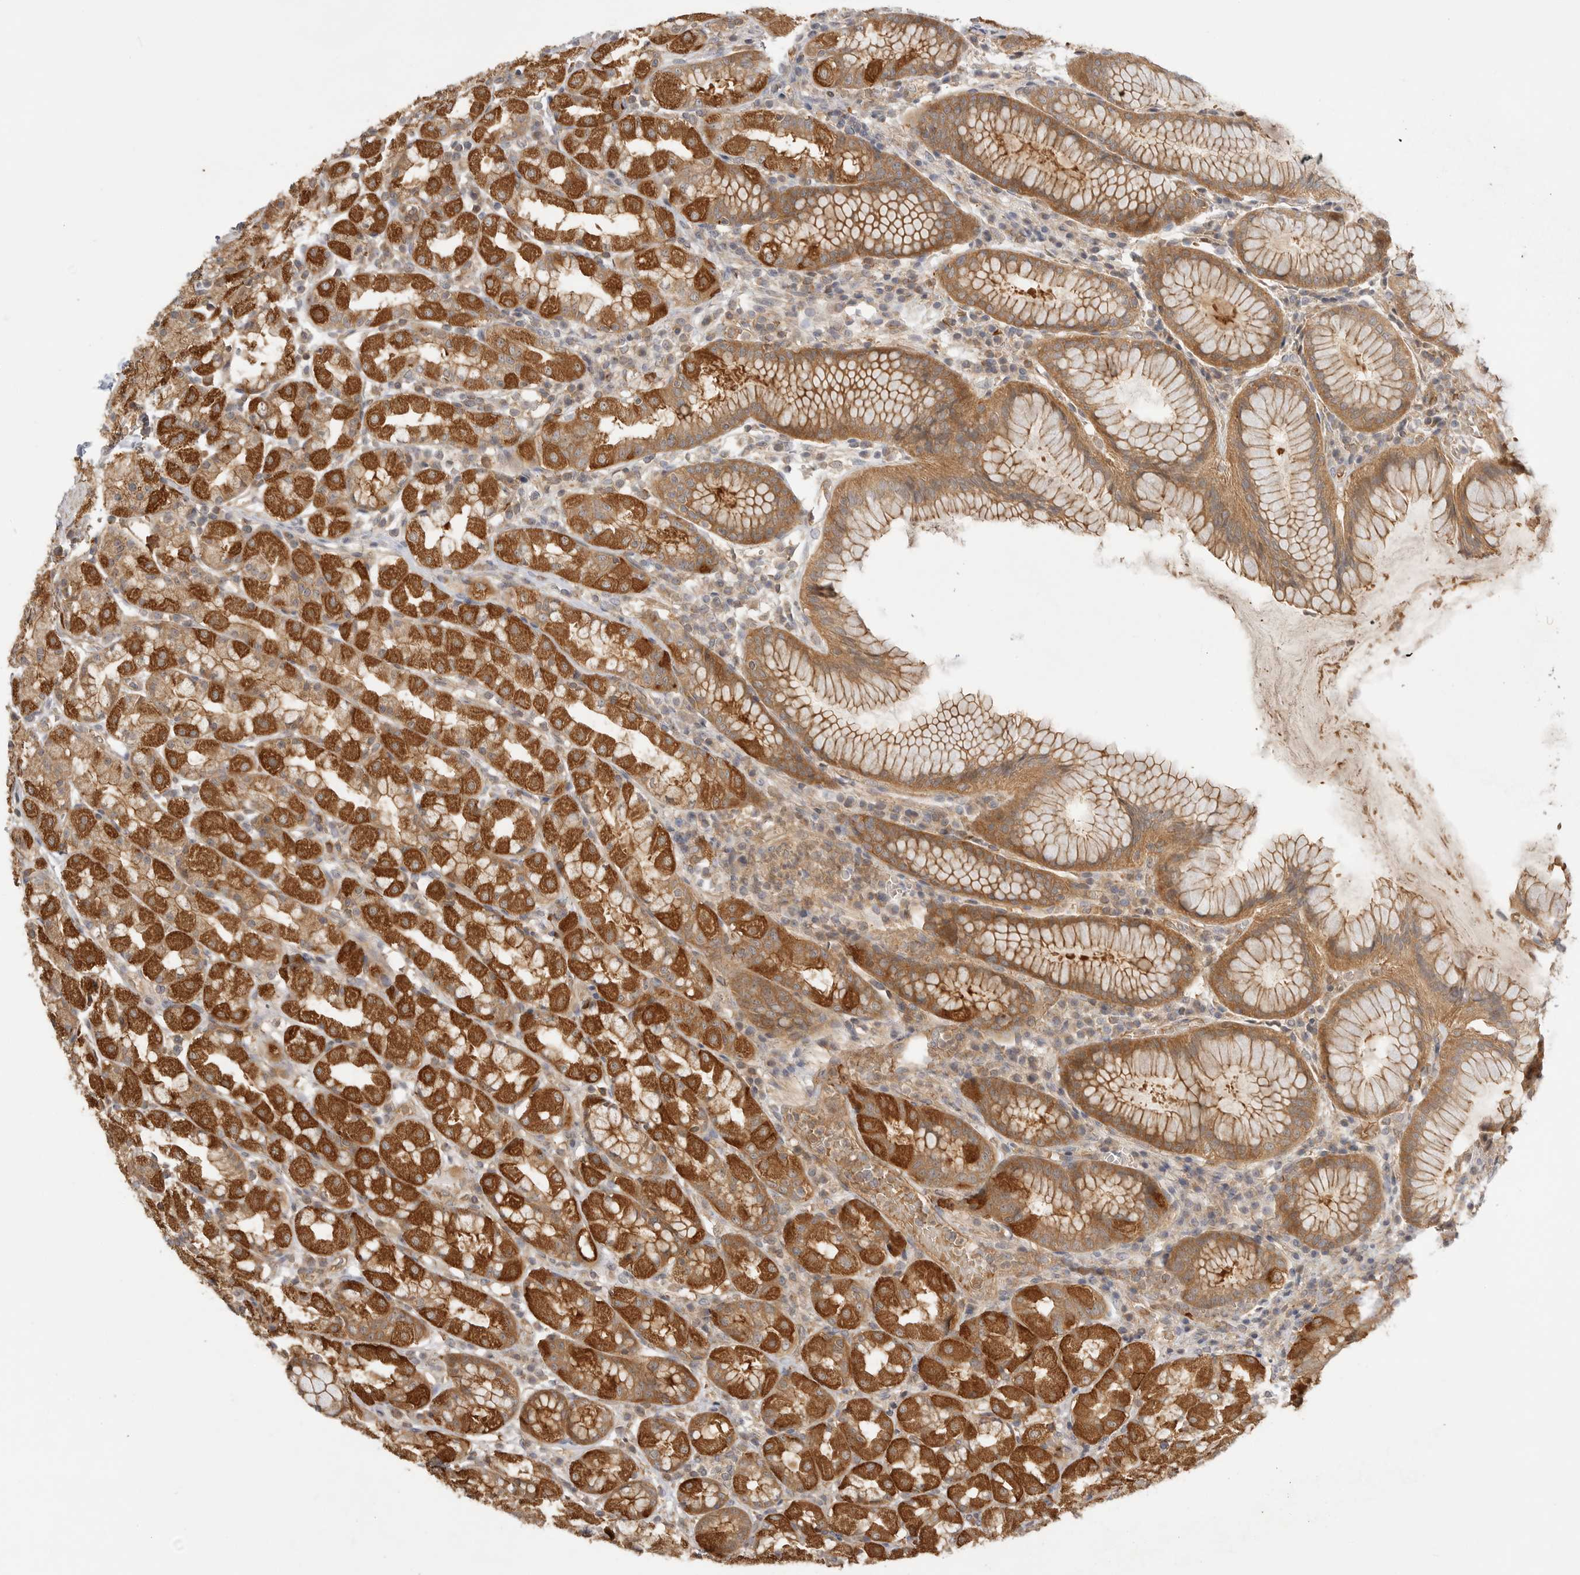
{"staining": {"intensity": "strong", "quantity": "25%-75%", "location": "cytoplasmic/membranous"}, "tissue": "stomach", "cell_type": "Glandular cells", "image_type": "normal", "snomed": [{"axis": "morphology", "description": "Normal tissue, NOS"}, {"axis": "topography", "description": "Stomach, lower"}], "caption": "The immunohistochemical stain highlights strong cytoplasmic/membranous staining in glandular cells of unremarkable stomach. The staining is performed using DAB brown chromogen to label protein expression. The nuclei are counter-stained blue using hematoxylin.", "gene": "CLDN12", "patient": {"sex": "female", "age": 56}}